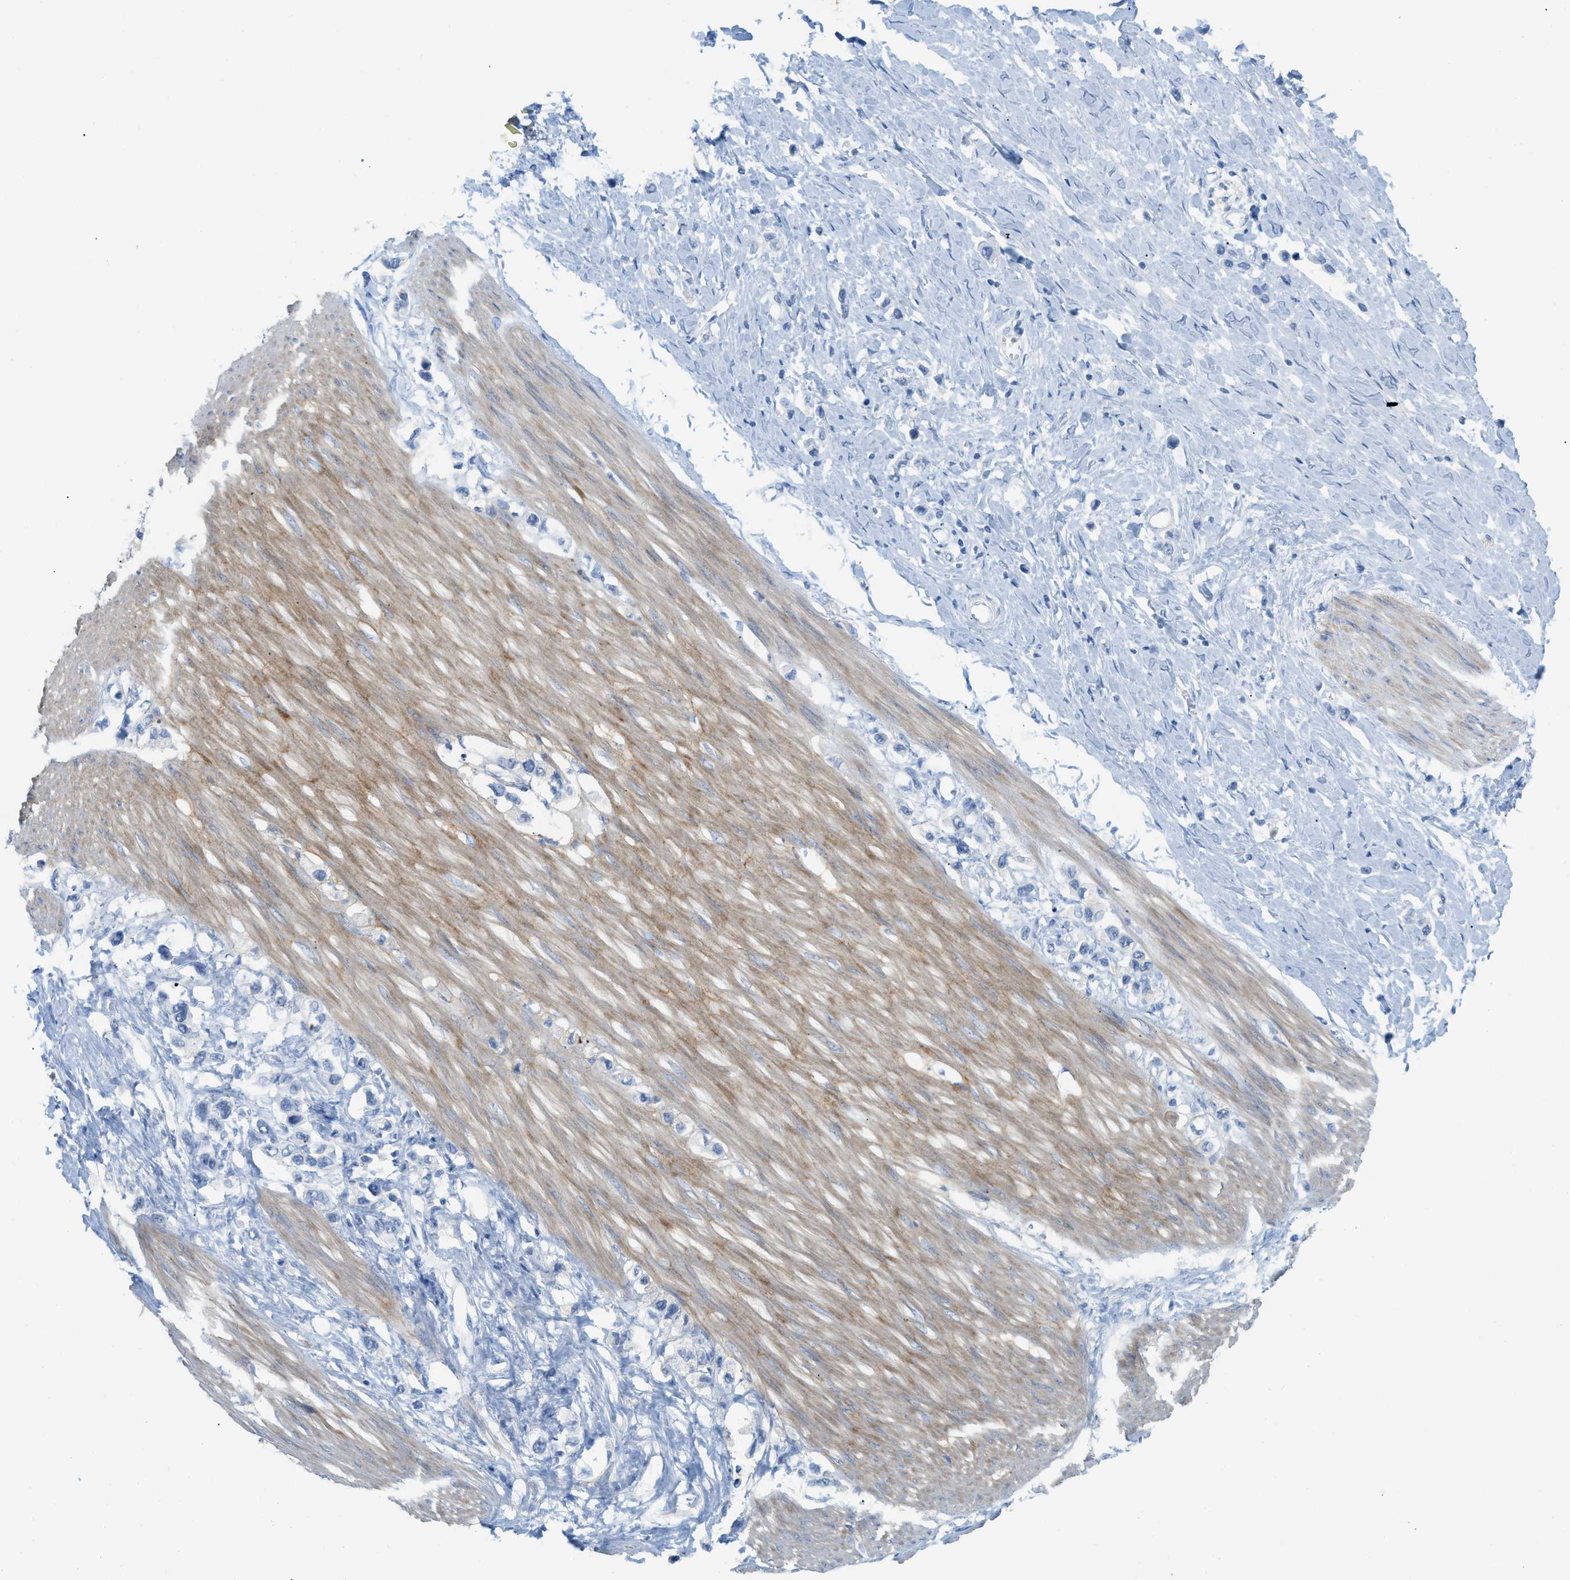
{"staining": {"intensity": "negative", "quantity": "none", "location": "none"}, "tissue": "stomach cancer", "cell_type": "Tumor cells", "image_type": "cancer", "snomed": [{"axis": "morphology", "description": "Adenocarcinoma, NOS"}, {"axis": "topography", "description": "Stomach"}], "caption": "High power microscopy image of an IHC histopathology image of stomach cancer (adenocarcinoma), revealing no significant positivity in tumor cells. (Brightfield microscopy of DAB (3,3'-diaminobenzidine) immunohistochemistry (IHC) at high magnification).", "gene": "HLTF", "patient": {"sex": "female", "age": 65}}